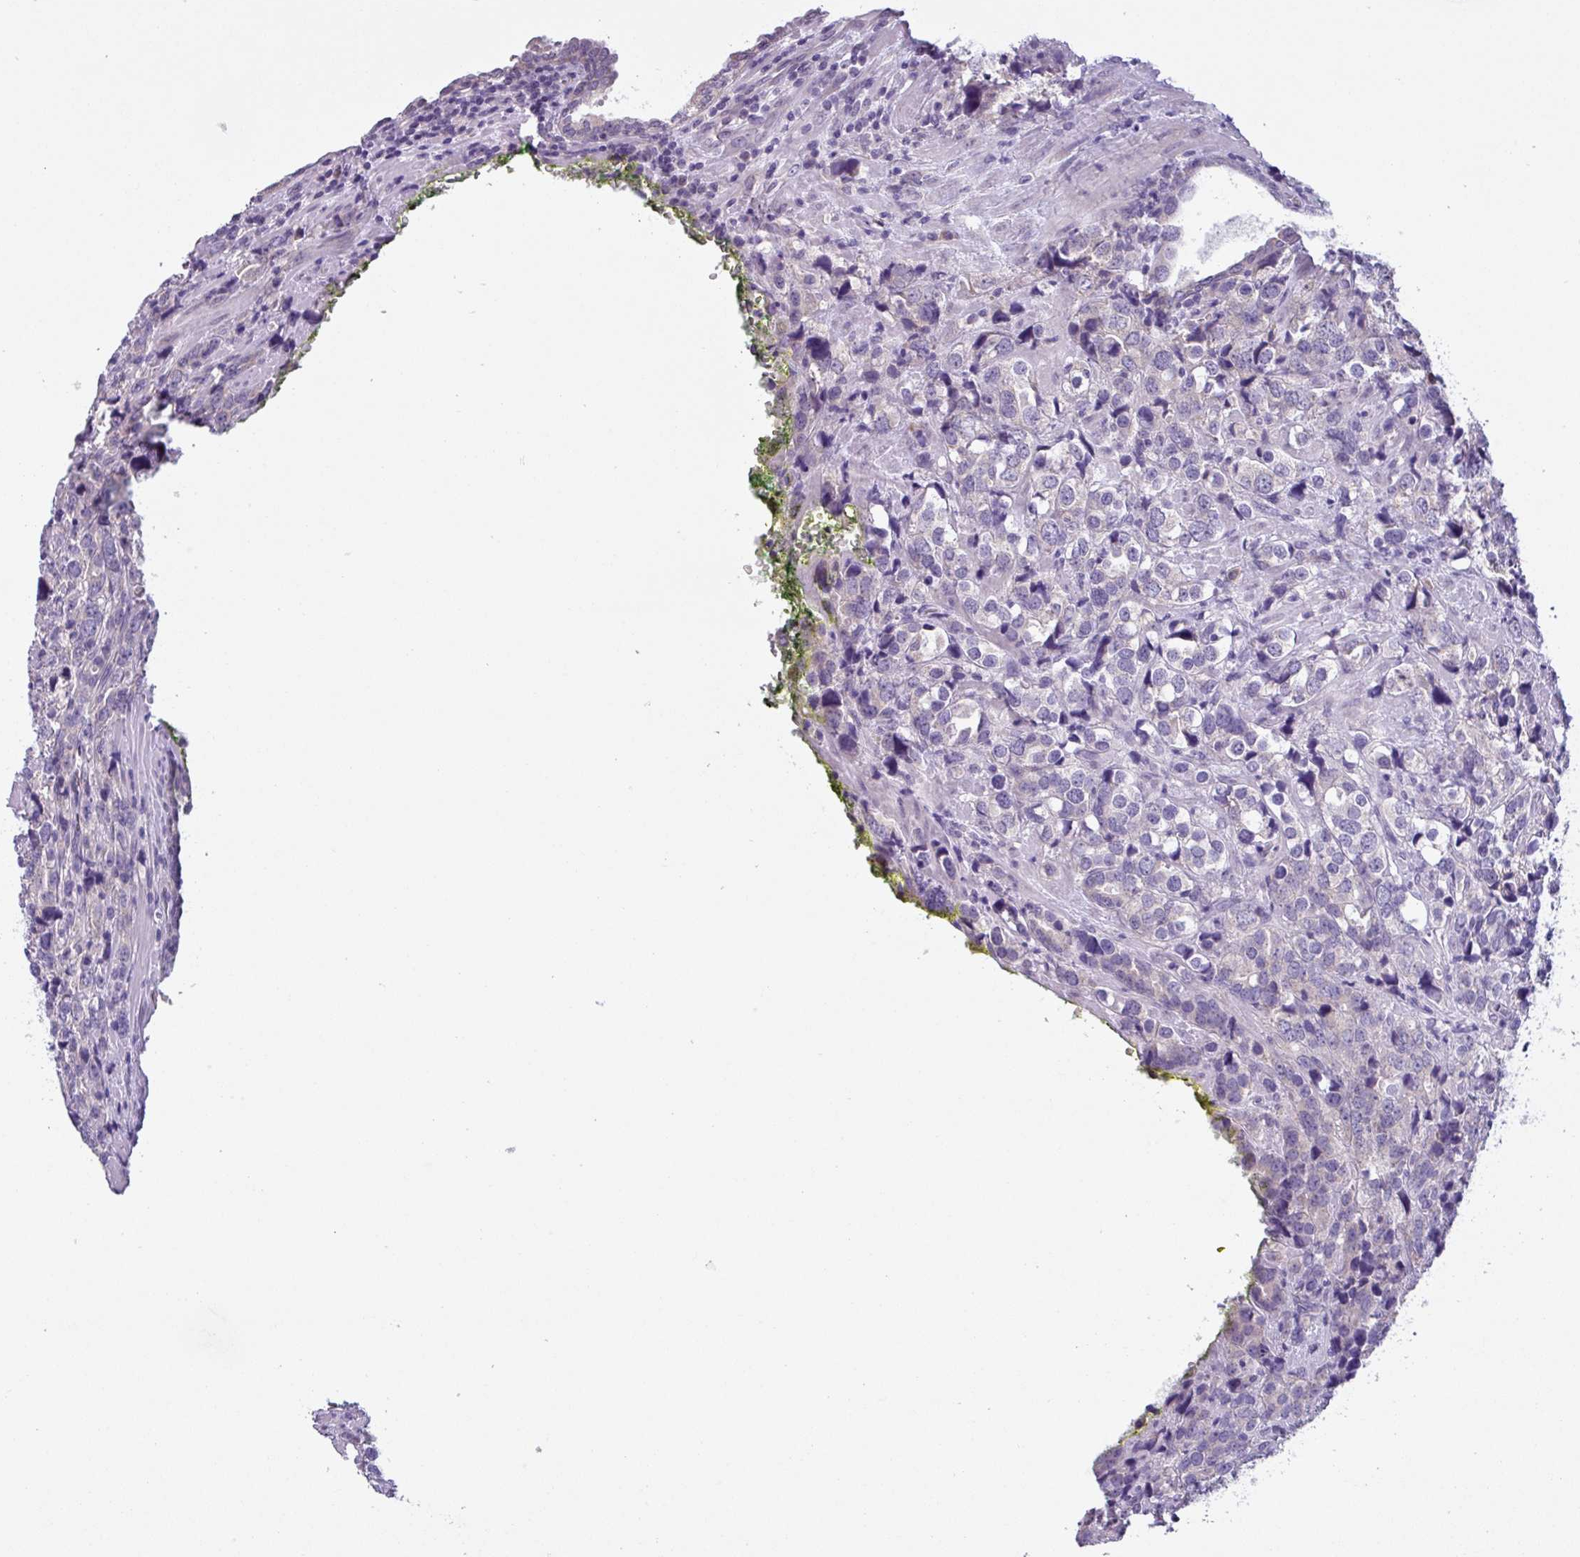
{"staining": {"intensity": "negative", "quantity": "none", "location": "none"}, "tissue": "prostate cancer", "cell_type": "Tumor cells", "image_type": "cancer", "snomed": [{"axis": "morphology", "description": "Adenocarcinoma, High grade"}, {"axis": "topography", "description": "Prostate"}], "caption": "Prostate adenocarcinoma (high-grade) was stained to show a protein in brown. There is no significant positivity in tumor cells.", "gene": "C20orf27", "patient": {"sex": "male", "age": 71}}